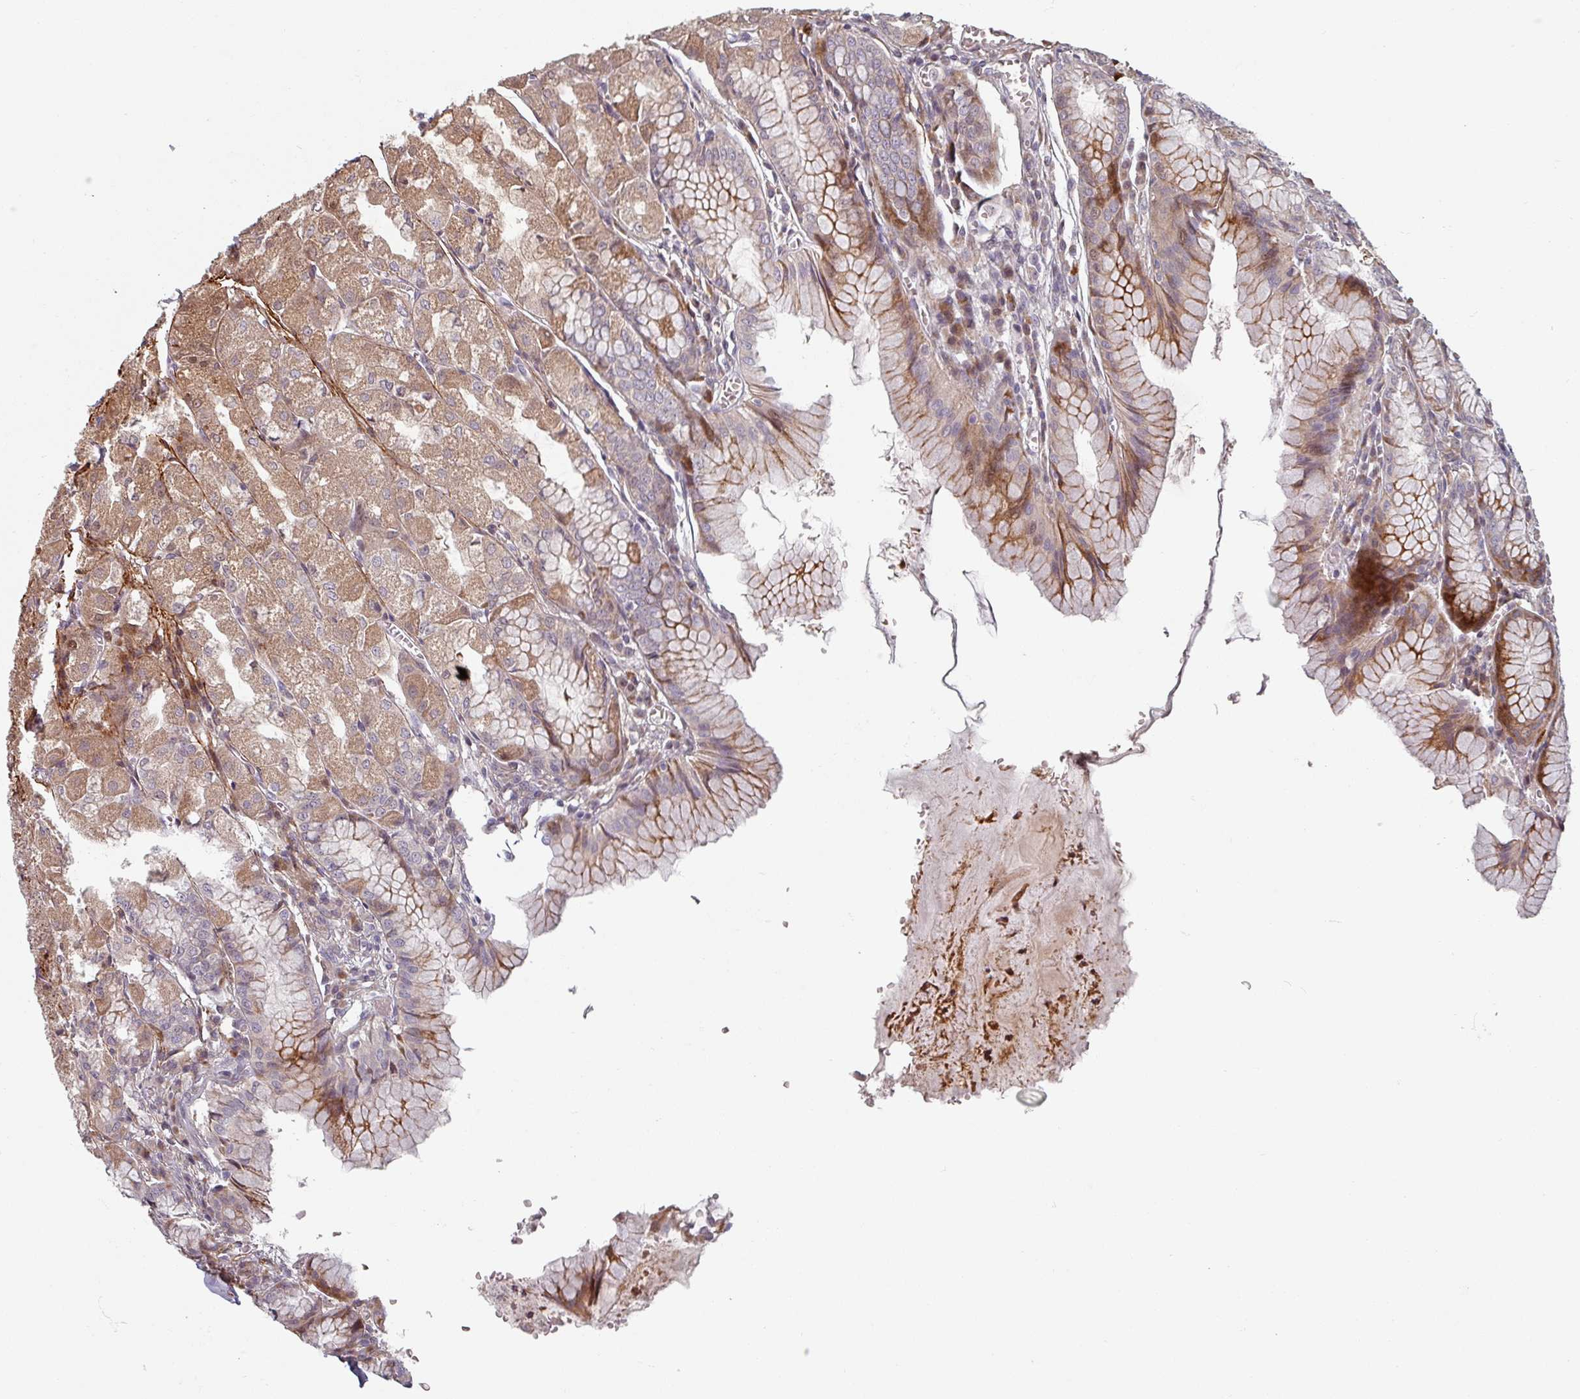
{"staining": {"intensity": "moderate", "quantity": ">75%", "location": "cytoplasmic/membranous"}, "tissue": "stomach", "cell_type": "Glandular cells", "image_type": "normal", "snomed": [{"axis": "morphology", "description": "Normal tissue, NOS"}, {"axis": "topography", "description": "Stomach"}], "caption": "This photomicrograph reveals unremarkable stomach stained with immunohistochemistry (IHC) to label a protein in brown. The cytoplasmic/membranous of glandular cells show moderate positivity for the protein. Nuclei are counter-stained blue.", "gene": "CYB5RL", "patient": {"sex": "male", "age": 55}}